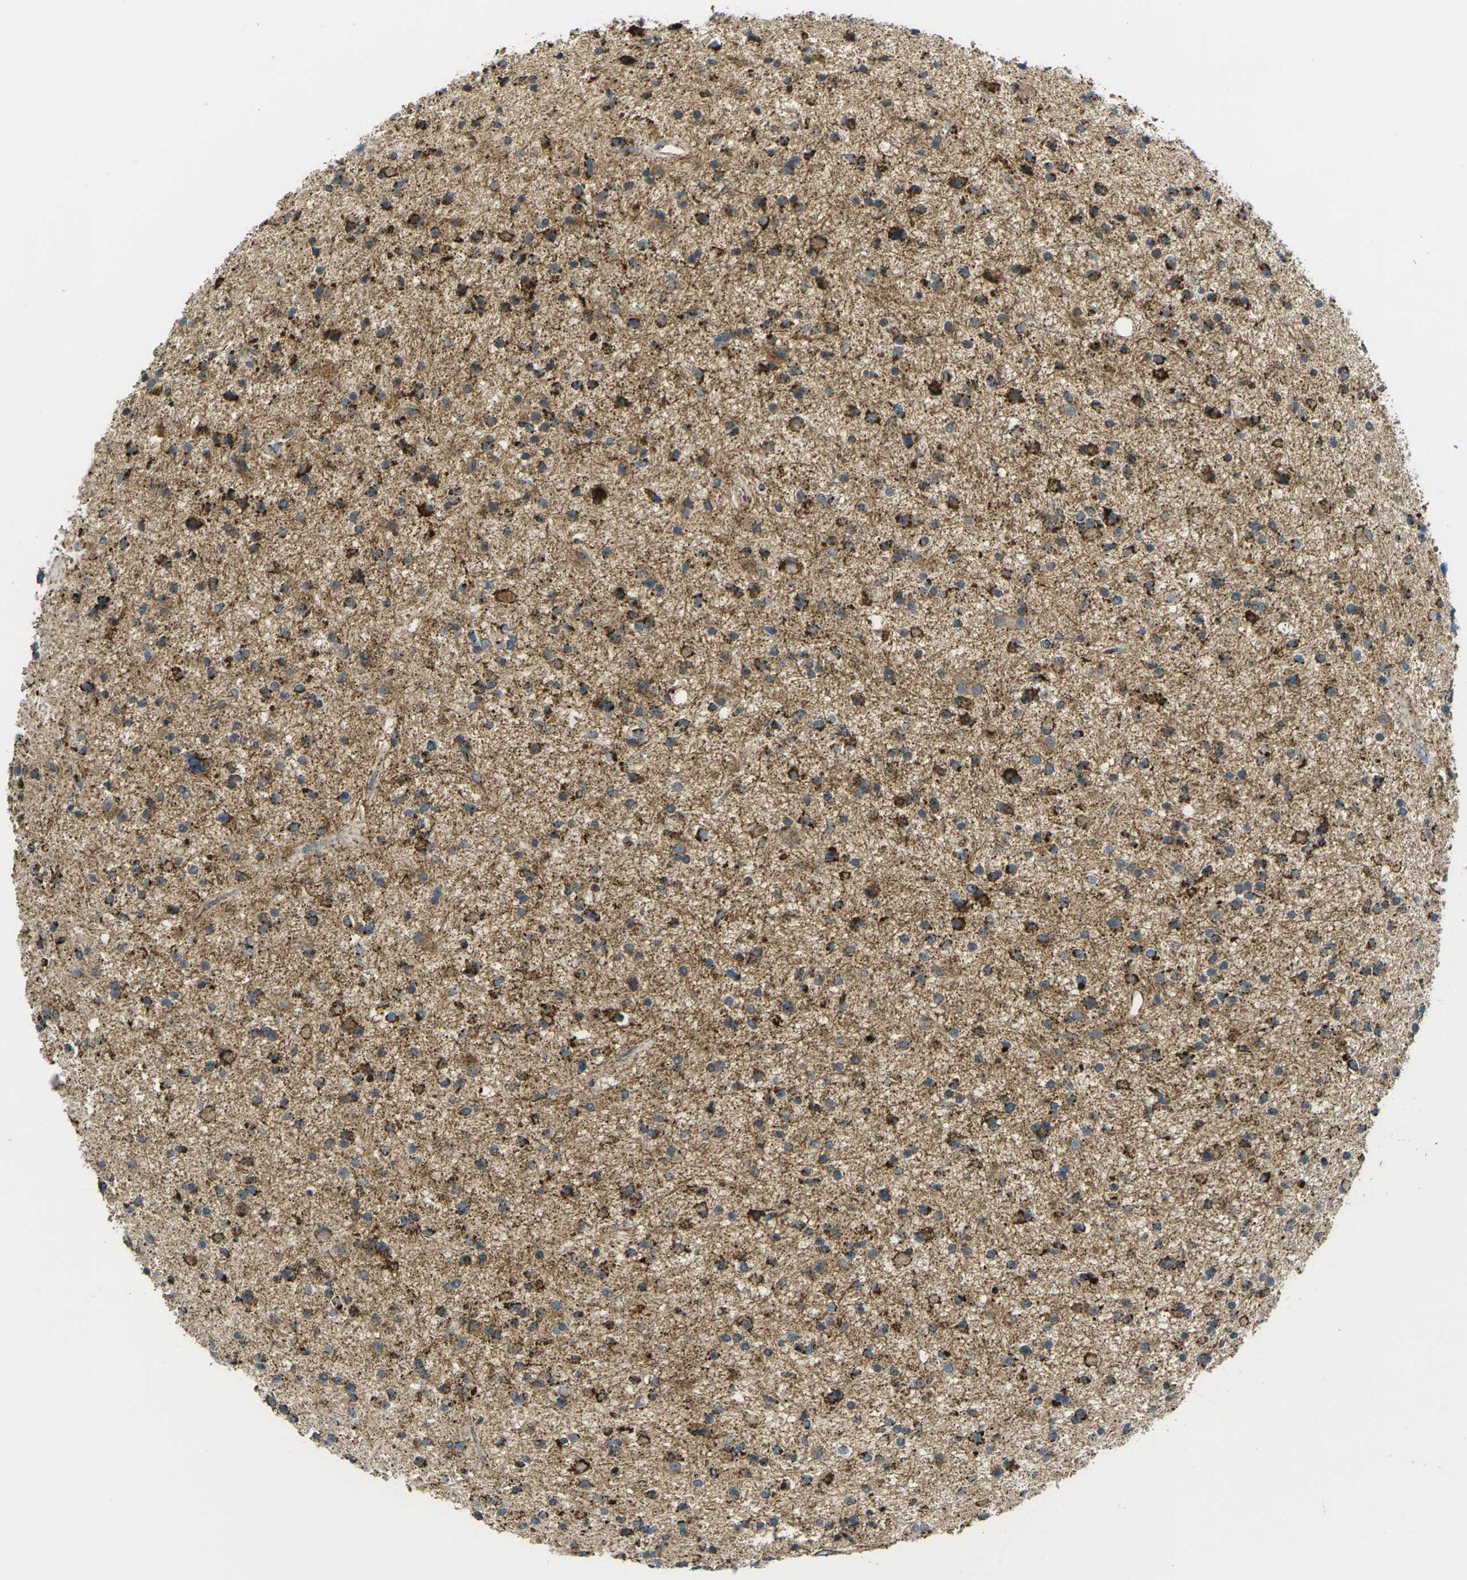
{"staining": {"intensity": "strong", "quantity": ">75%", "location": "cytoplasmic/membranous"}, "tissue": "glioma", "cell_type": "Tumor cells", "image_type": "cancer", "snomed": [{"axis": "morphology", "description": "Glioma, malignant, High grade"}, {"axis": "topography", "description": "Brain"}], "caption": "About >75% of tumor cells in human glioma exhibit strong cytoplasmic/membranous protein positivity as visualized by brown immunohistochemical staining.", "gene": "IGF1R", "patient": {"sex": "male", "age": 33}}